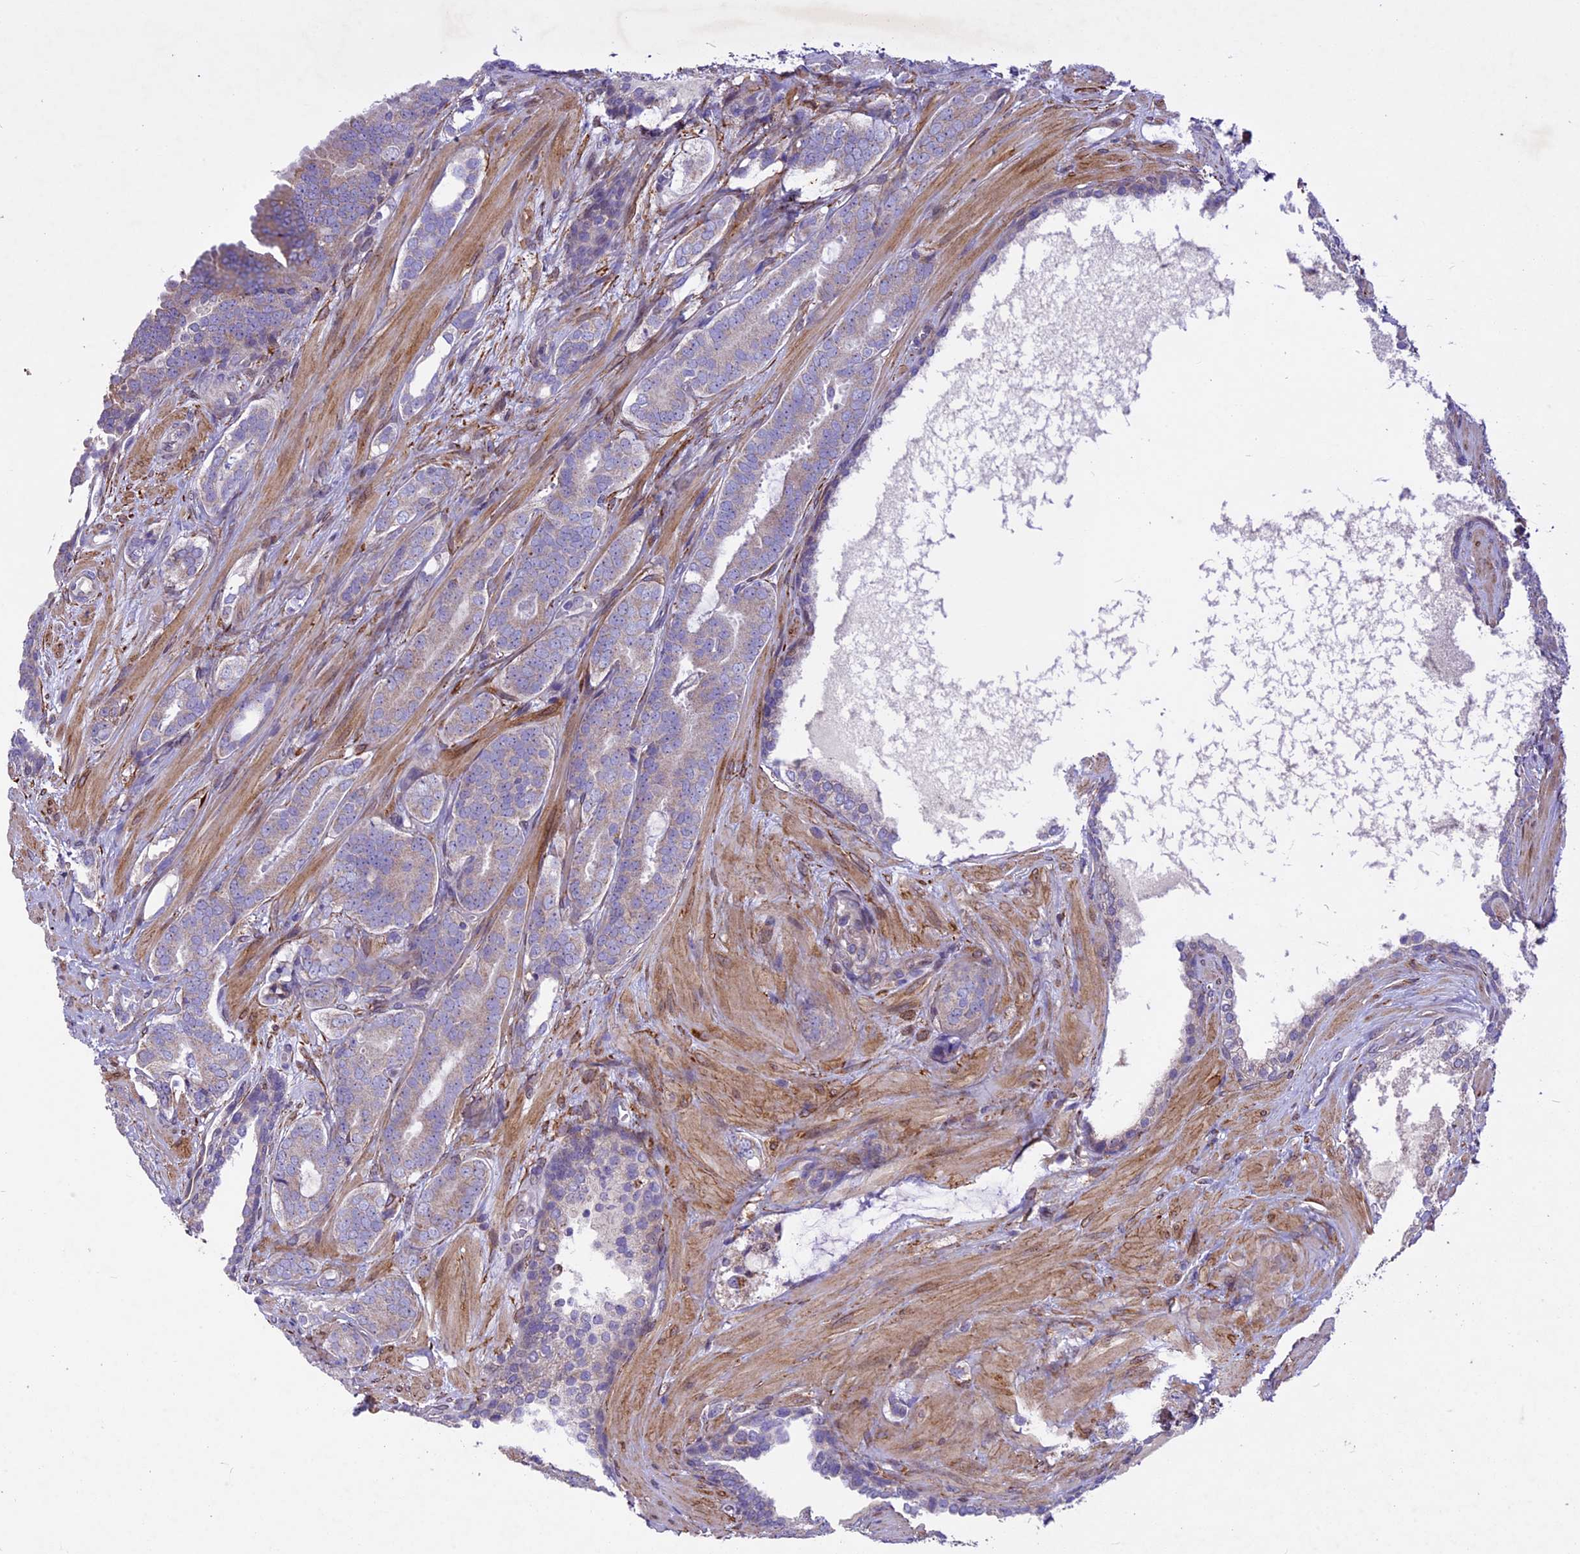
{"staining": {"intensity": "weak", "quantity": "25%-75%", "location": "cytoplasmic/membranous"}, "tissue": "prostate cancer", "cell_type": "Tumor cells", "image_type": "cancer", "snomed": [{"axis": "morphology", "description": "Adenocarcinoma, High grade"}, {"axis": "topography", "description": "Prostate"}], "caption": "A high-resolution histopathology image shows IHC staining of prostate cancer, which shows weak cytoplasmic/membranous positivity in approximately 25%-75% of tumor cells.", "gene": "MIEF2", "patient": {"sex": "male", "age": 63}}